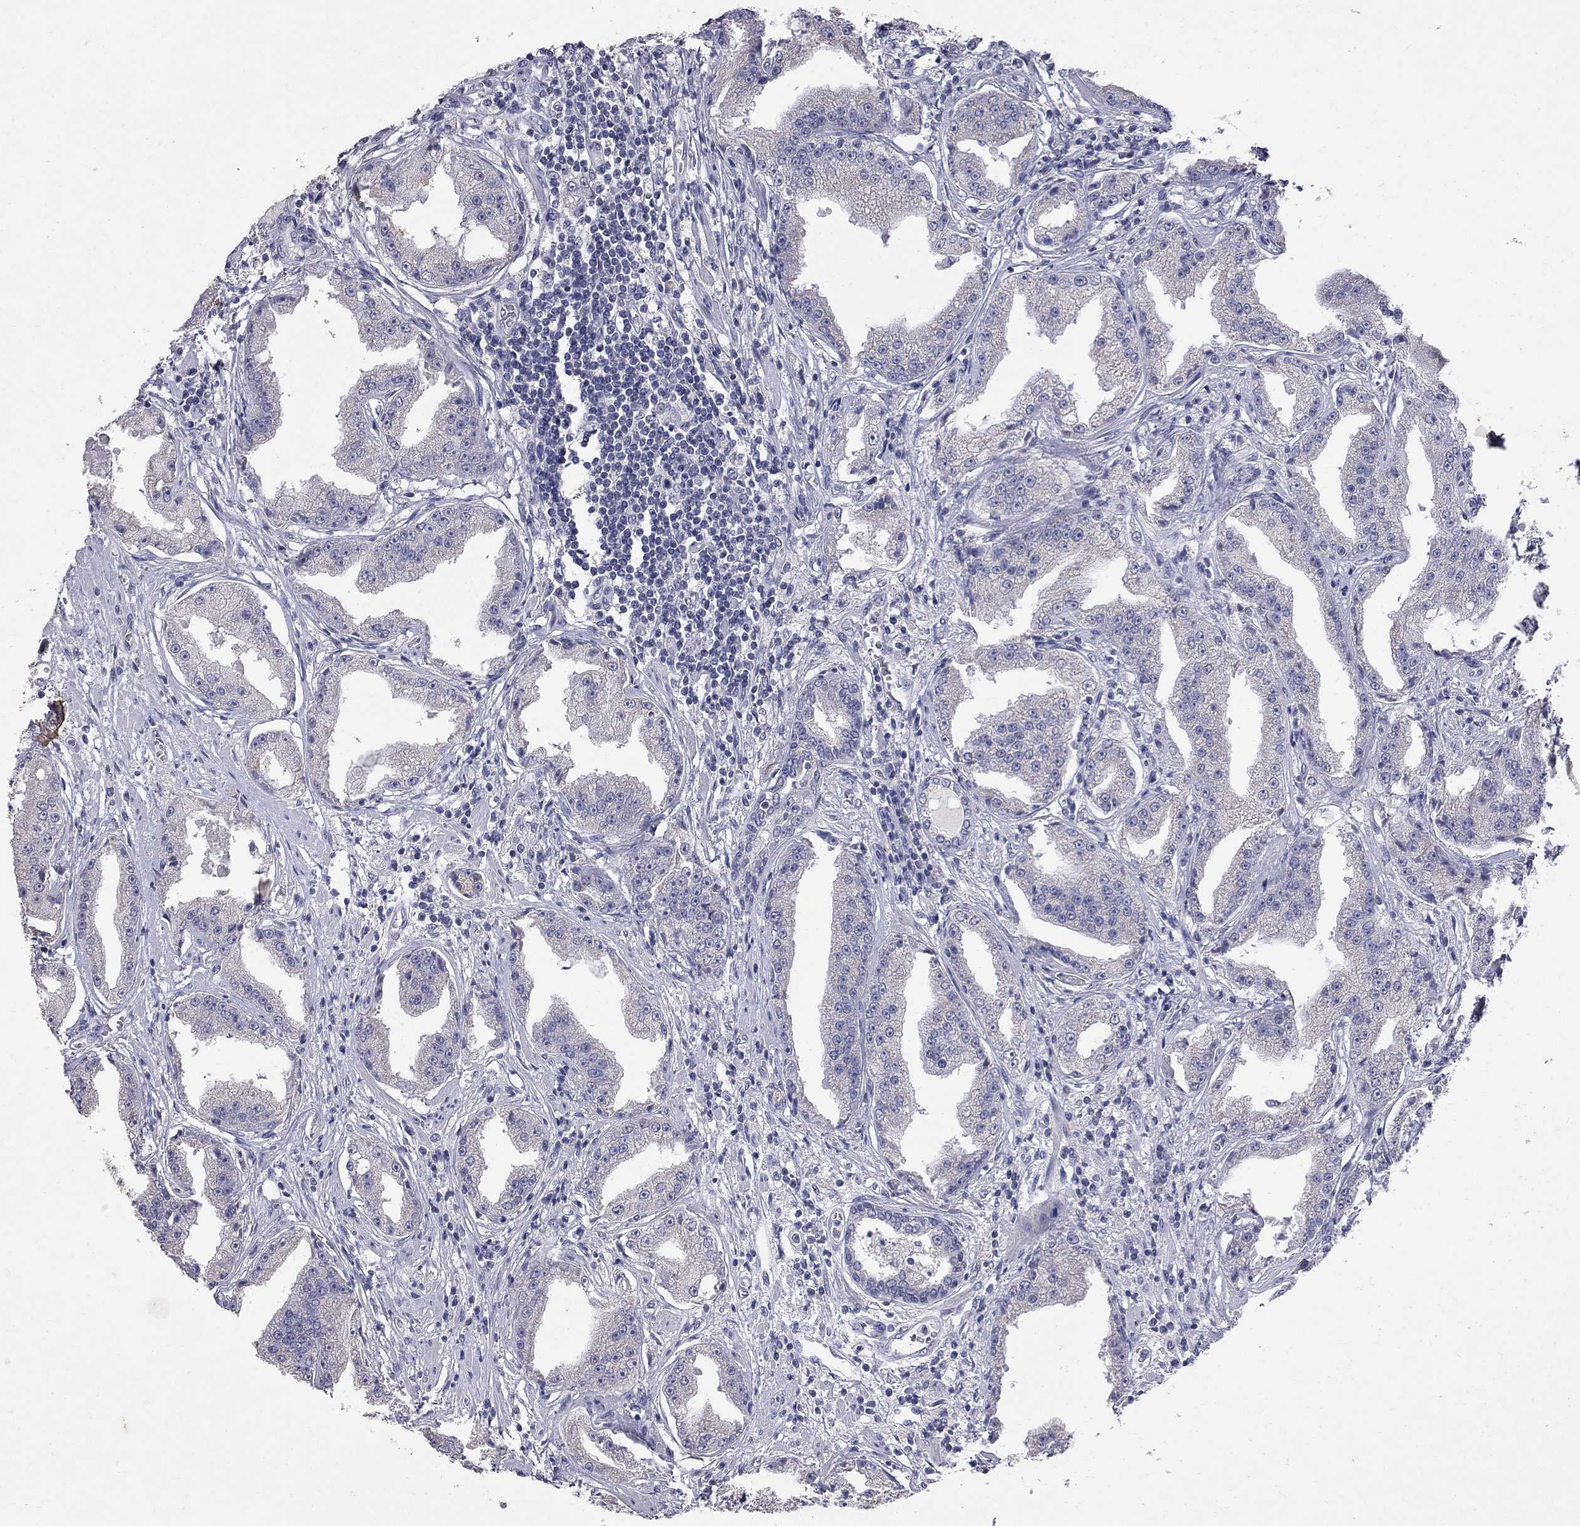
{"staining": {"intensity": "negative", "quantity": "none", "location": "none"}, "tissue": "prostate cancer", "cell_type": "Tumor cells", "image_type": "cancer", "snomed": [{"axis": "morphology", "description": "Adenocarcinoma, Low grade"}, {"axis": "topography", "description": "Prostate"}], "caption": "This is a histopathology image of immunohistochemistry staining of prostate adenocarcinoma (low-grade), which shows no expression in tumor cells.", "gene": "NOS2", "patient": {"sex": "male", "age": 62}}